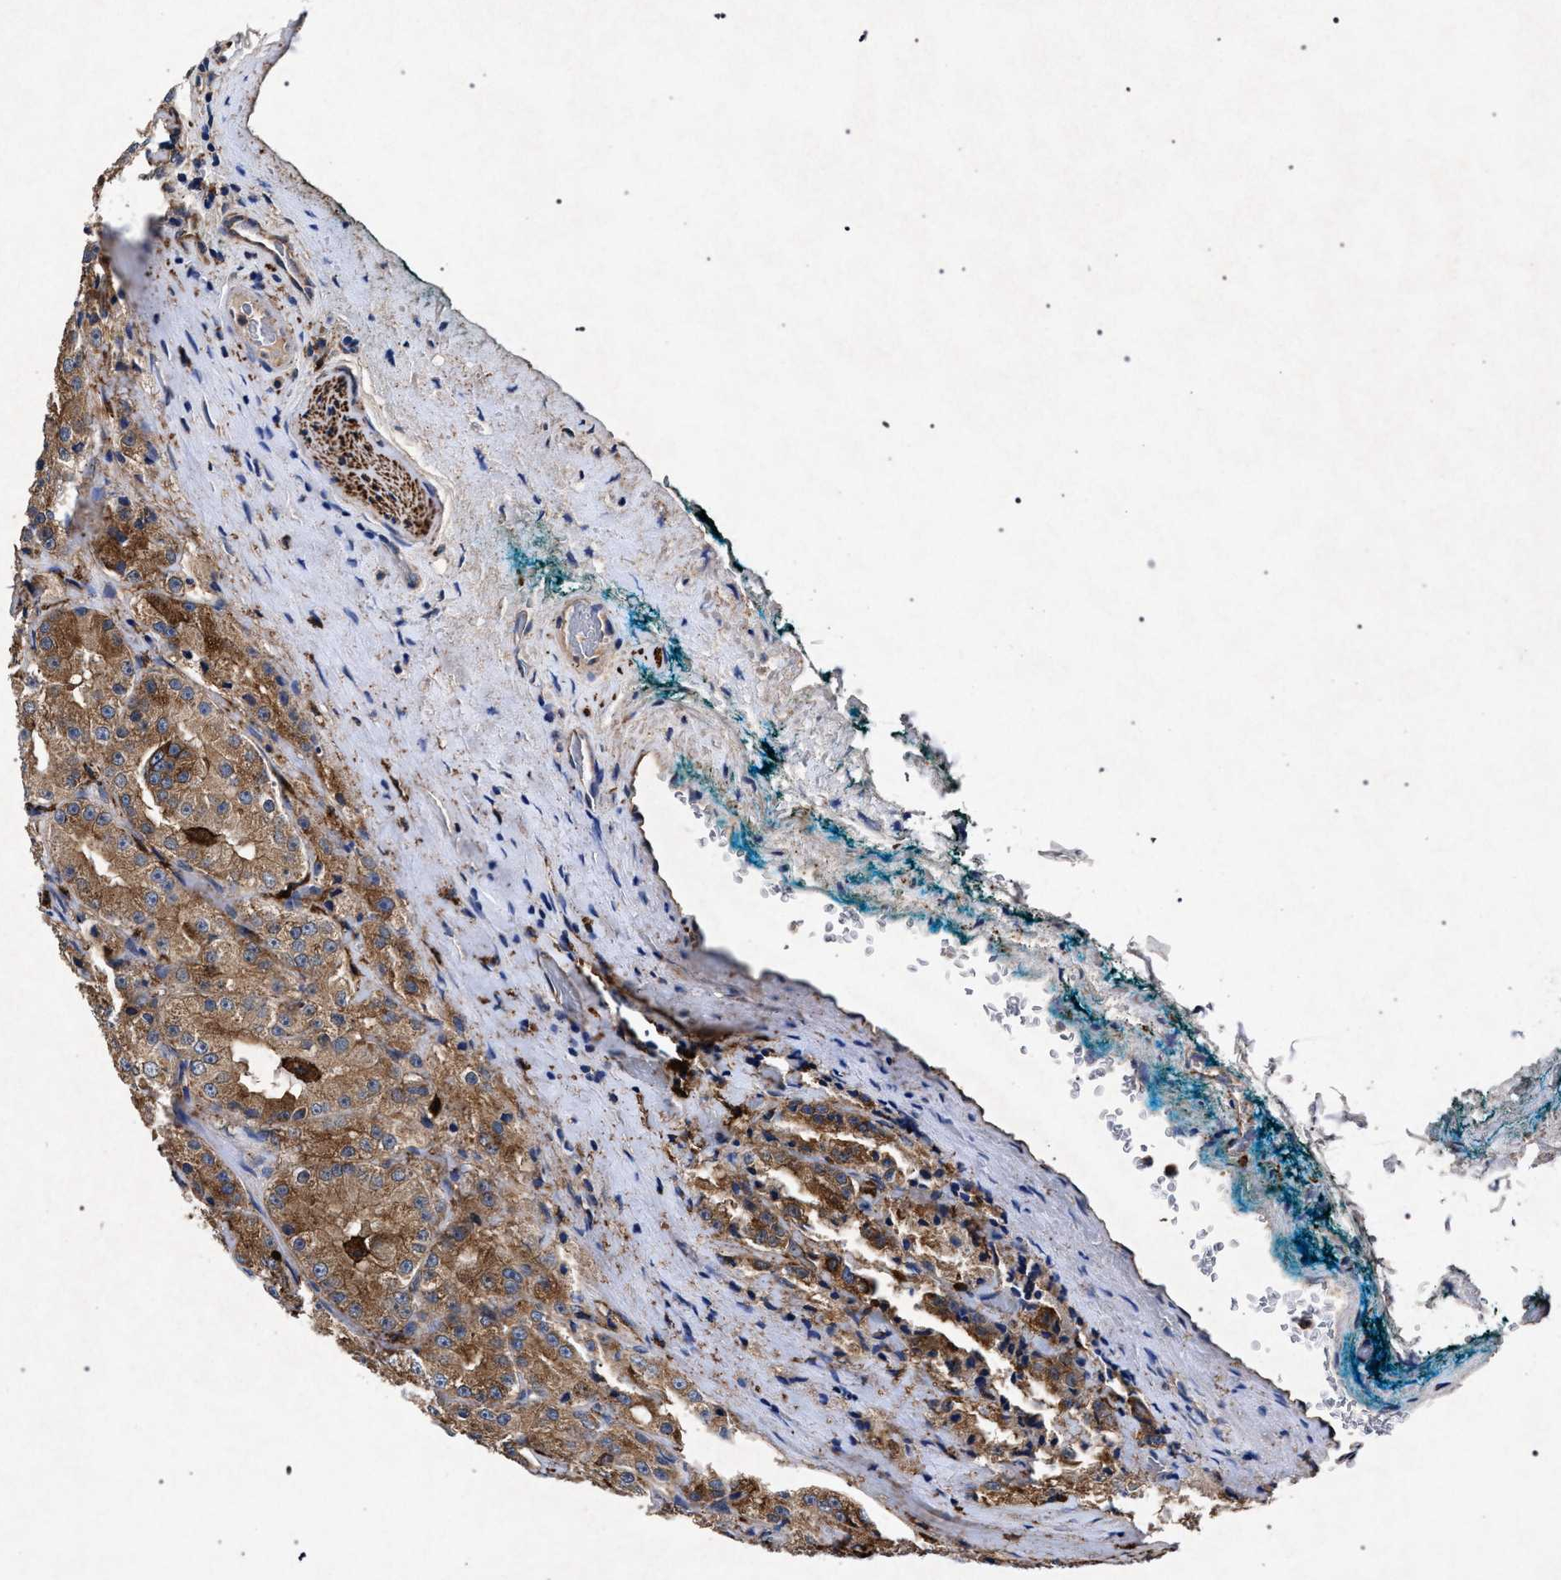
{"staining": {"intensity": "moderate", "quantity": ">75%", "location": "cytoplasmic/membranous"}, "tissue": "prostate cancer", "cell_type": "Tumor cells", "image_type": "cancer", "snomed": [{"axis": "morphology", "description": "Adenocarcinoma, High grade"}, {"axis": "topography", "description": "Prostate"}], "caption": "This image reveals adenocarcinoma (high-grade) (prostate) stained with immunohistochemistry (IHC) to label a protein in brown. The cytoplasmic/membranous of tumor cells show moderate positivity for the protein. Nuclei are counter-stained blue.", "gene": "MARCKS", "patient": {"sex": "male", "age": 73}}